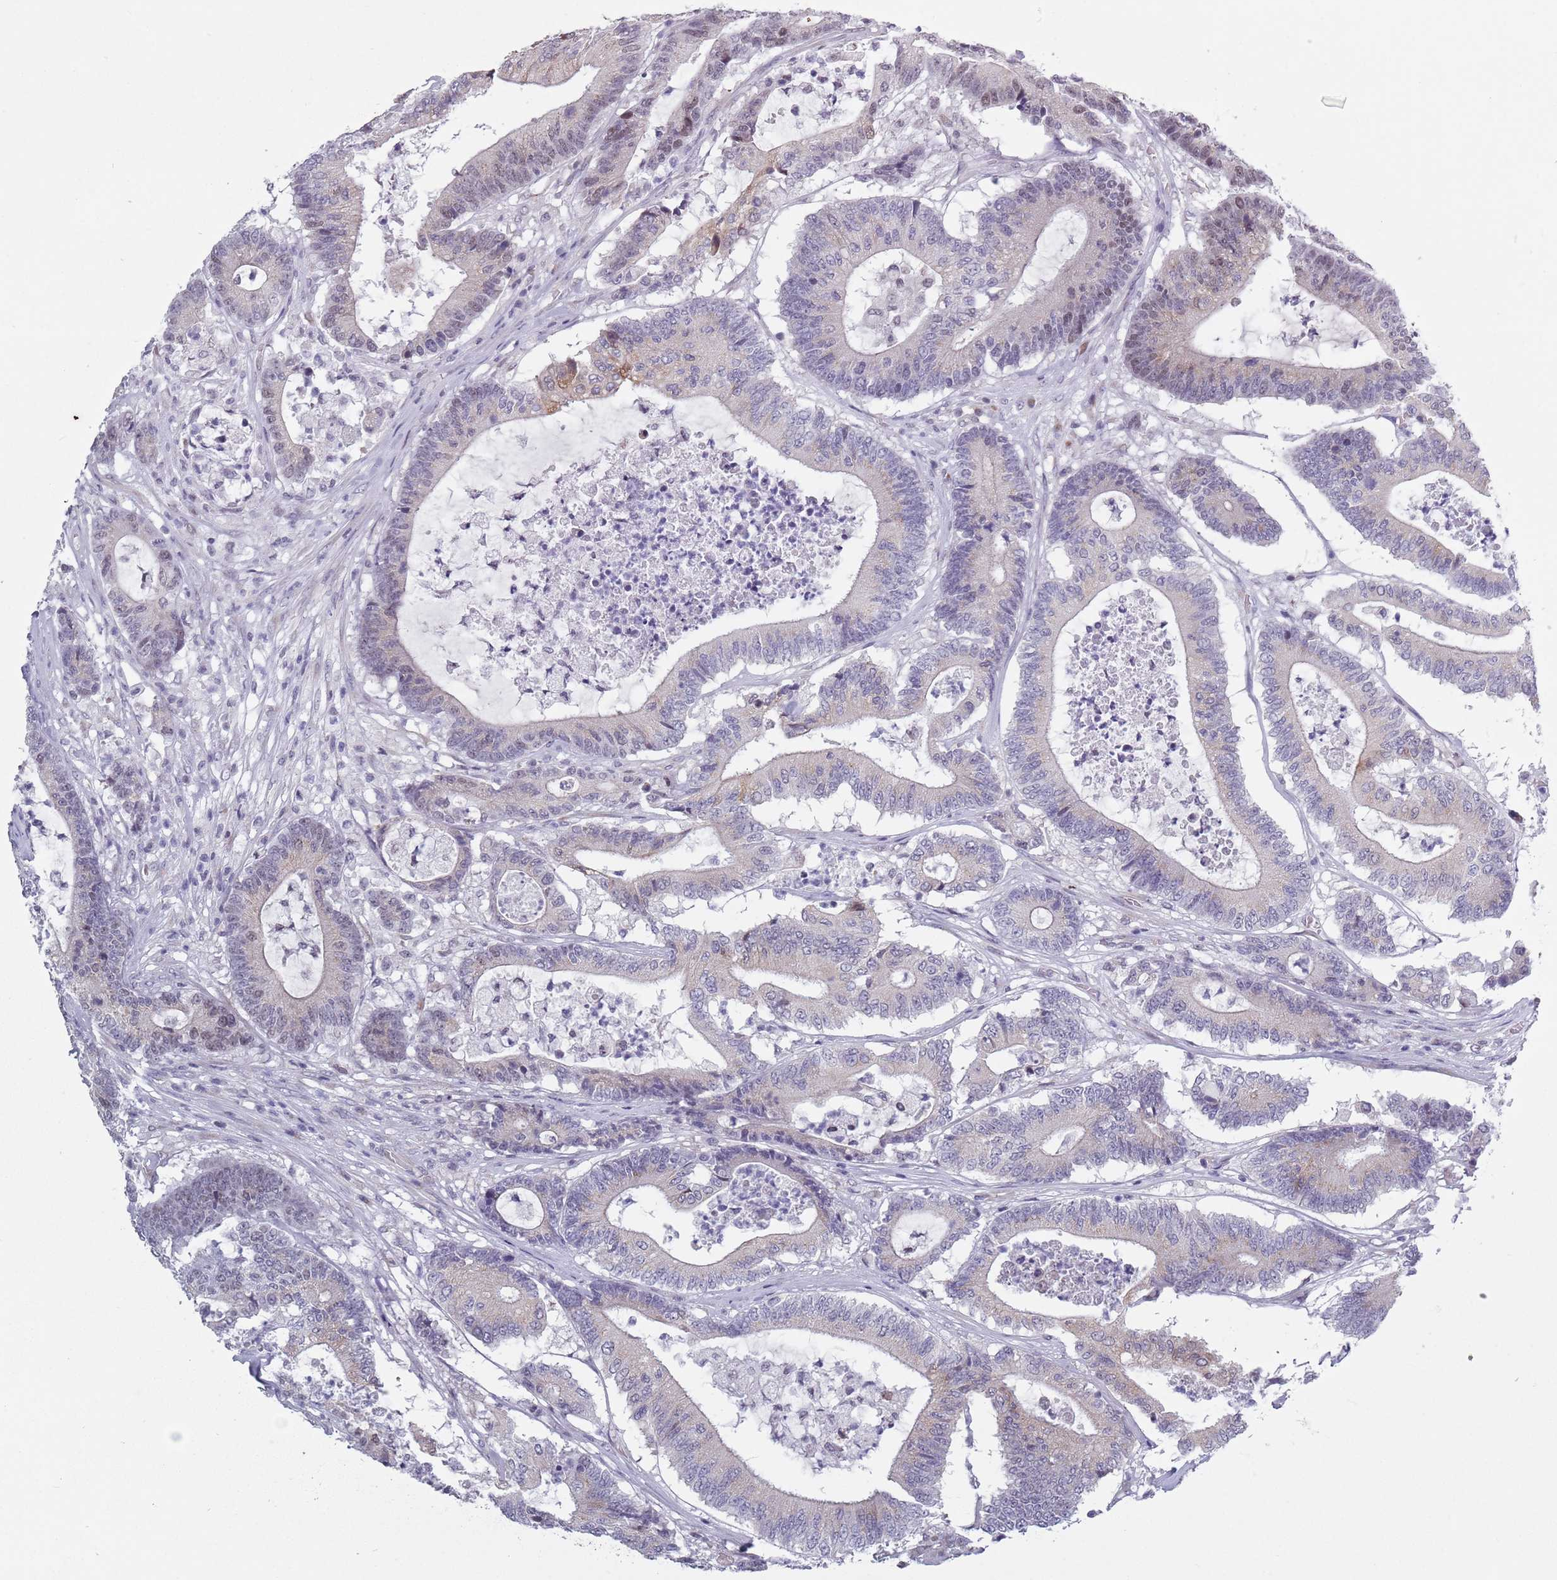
{"staining": {"intensity": "weak", "quantity": "25%-75%", "location": "cytoplasmic/membranous,nuclear"}, "tissue": "colorectal cancer", "cell_type": "Tumor cells", "image_type": "cancer", "snomed": [{"axis": "morphology", "description": "Adenocarcinoma, NOS"}, {"axis": "topography", "description": "Colon"}], "caption": "Weak cytoplasmic/membranous and nuclear staining for a protein is appreciated in about 25%-75% of tumor cells of colorectal adenocarcinoma using immunohistochemistry.", "gene": "ZKSCAN2", "patient": {"sex": "female", "age": 84}}